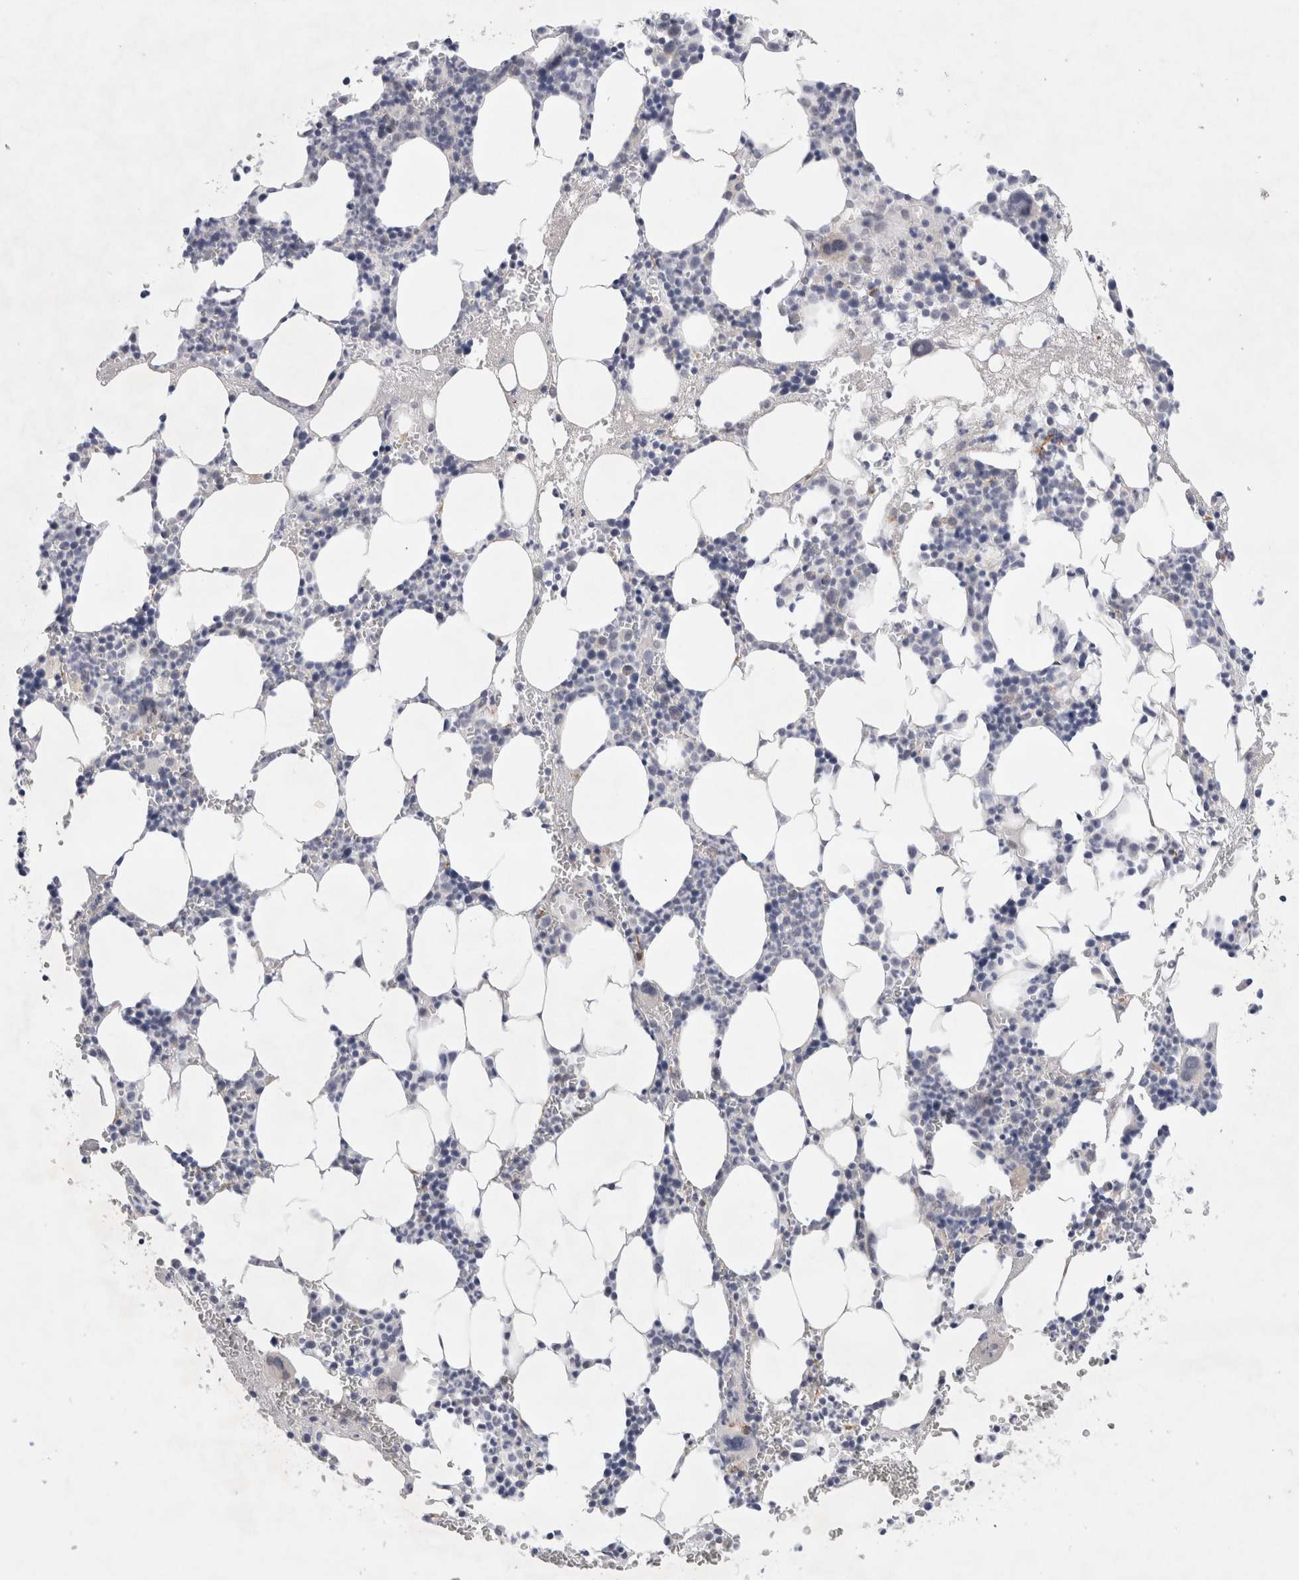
{"staining": {"intensity": "negative", "quantity": "none", "location": "none"}, "tissue": "bone marrow", "cell_type": "Hematopoietic cells", "image_type": "normal", "snomed": [{"axis": "morphology", "description": "Normal tissue, NOS"}, {"axis": "morphology", "description": "Inflammation, NOS"}, {"axis": "topography", "description": "Bone marrow"}], "caption": "IHC histopathology image of unremarkable bone marrow stained for a protein (brown), which exhibits no positivity in hematopoietic cells. (DAB immunohistochemistry visualized using brightfield microscopy, high magnification).", "gene": "WIPF2", "patient": {"sex": "female", "age": 67}}